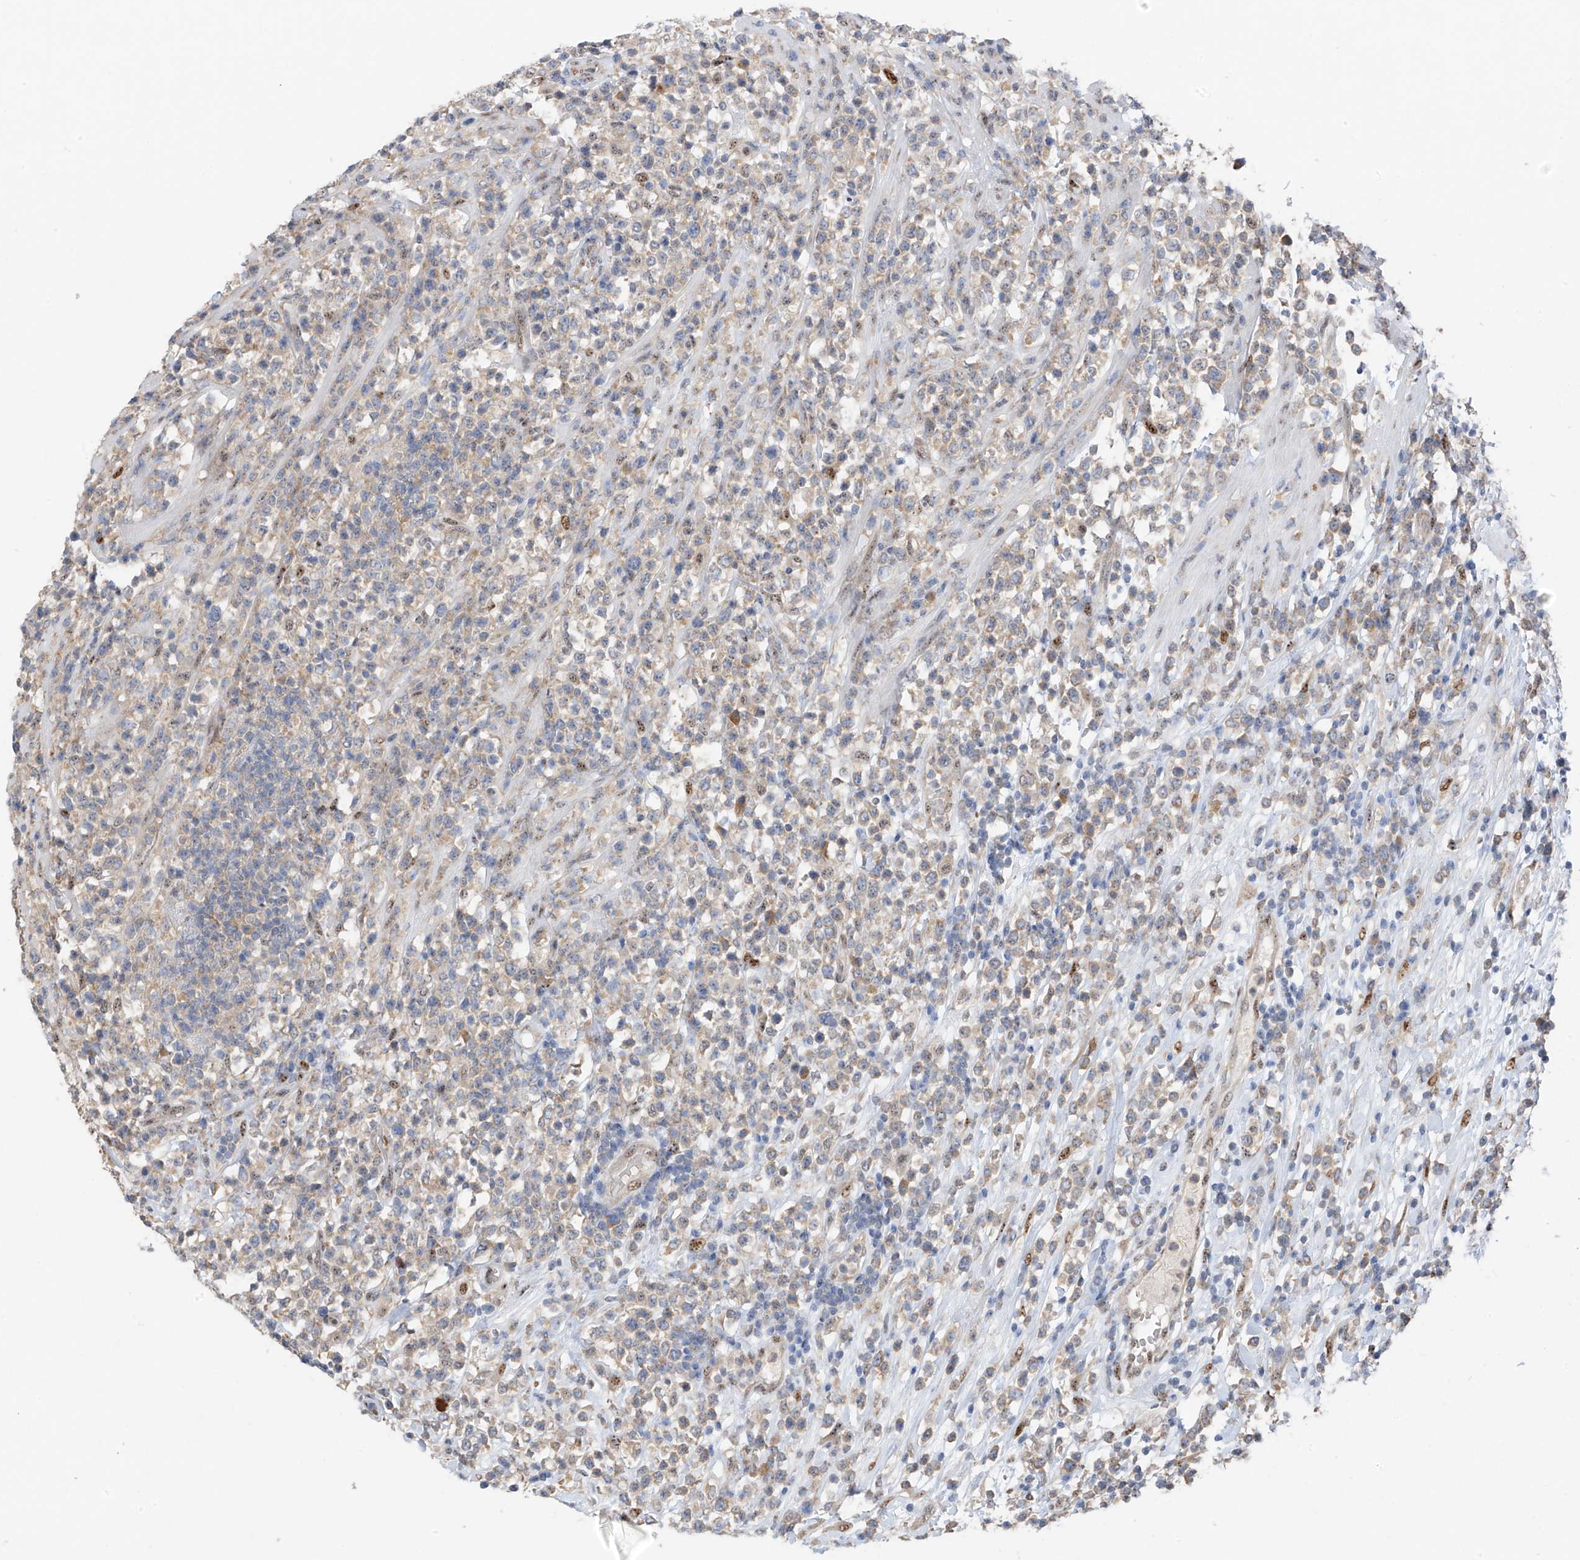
{"staining": {"intensity": "weak", "quantity": "<25%", "location": "cytoplasmic/membranous"}, "tissue": "lymphoma", "cell_type": "Tumor cells", "image_type": "cancer", "snomed": [{"axis": "morphology", "description": "Malignant lymphoma, non-Hodgkin's type, High grade"}, {"axis": "topography", "description": "Colon"}], "caption": "IHC histopathology image of neoplastic tissue: high-grade malignant lymphoma, non-Hodgkin's type stained with DAB shows no significant protein expression in tumor cells.", "gene": "RPL4", "patient": {"sex": "female", "age": 53}}